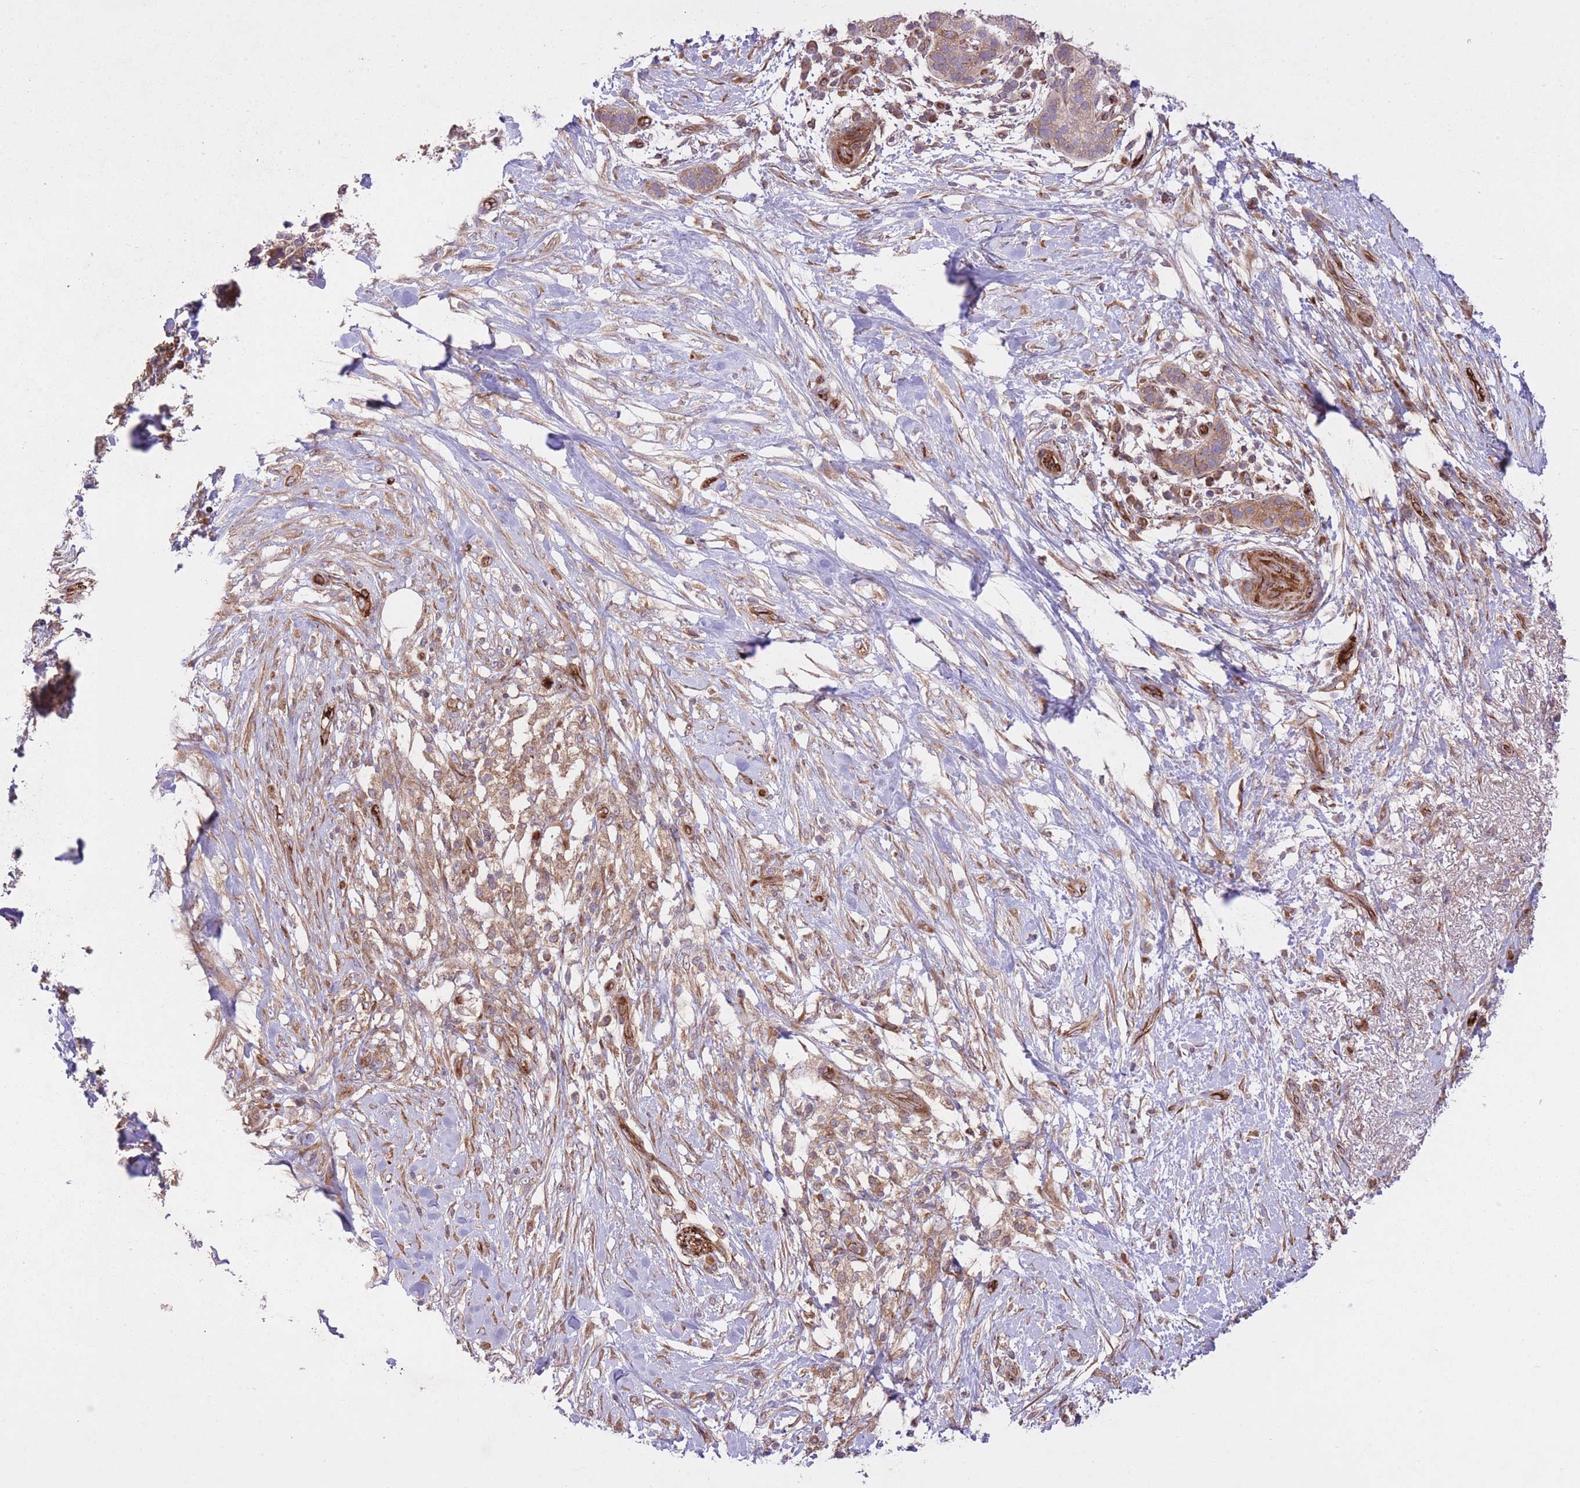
{"staining": {"intensity": "weak", "quantity": ">75%", "location": "cytoplasmic/membranous"}, "tissue": "pancreatic cancer", "cell_type": "Tumor cells", "image_type": "cancer", "snomed": [{"axis": "morphology", "description": "Adenocarcinoma, NOS"}, {"axis": "topography", "description": "Pancreas"}], "caption": "IHC staining of pancreatic adenocarcinoma, which displays low levels of weak cytoplasmic/membranous expression in approximately >75% of tumor cells indicating weak cytoplasmic/membranous protein expression. The staining was performed using DAB (3,3'-diaminobenzidine) (brown) for protein detection and nuclei were counterstained in hematoxylin (blue).", "gene": "CISH", "patient": {"sex": "female", "age": 72}}